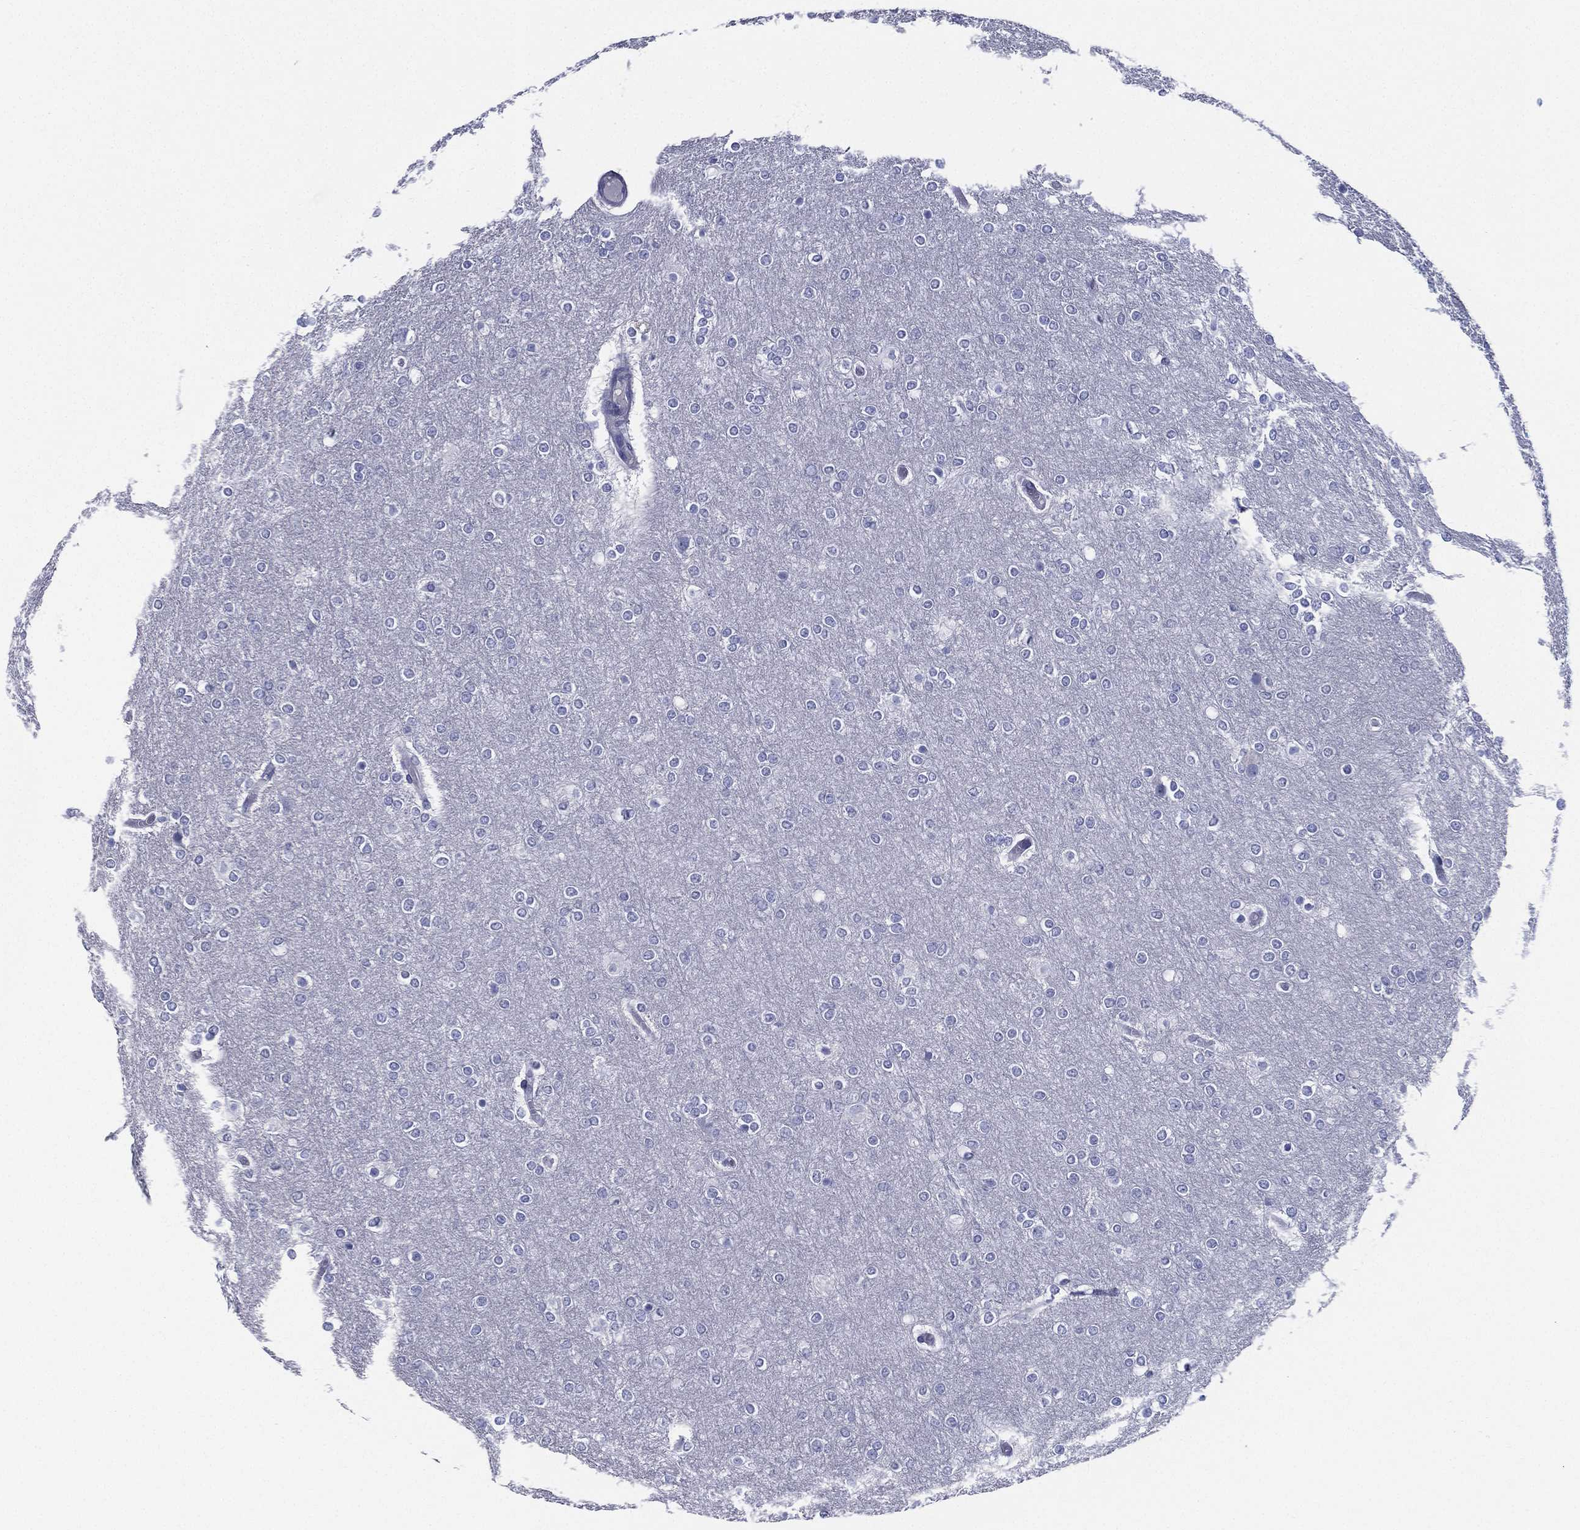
{"staining": {"intensity": "negative", "quantity": "none", "location": "none"}, "tissue": "glioma", "cell_type": "Tumor cells", "image_type": "cancer", "snomed": [{"axis": "morphology", "description": "Glioma, malignant, High grade"}, {"axis": "topography", "description": "Brain"}], "caption": "The micrograph displays no staining of tumor cells in malignant glioma (high-grade). (DAB (3,3'-diaminobenzidine) IHC, high magnification).", "gene": "RSPH4A", "patient": {"sex": "female", "age": 61}}